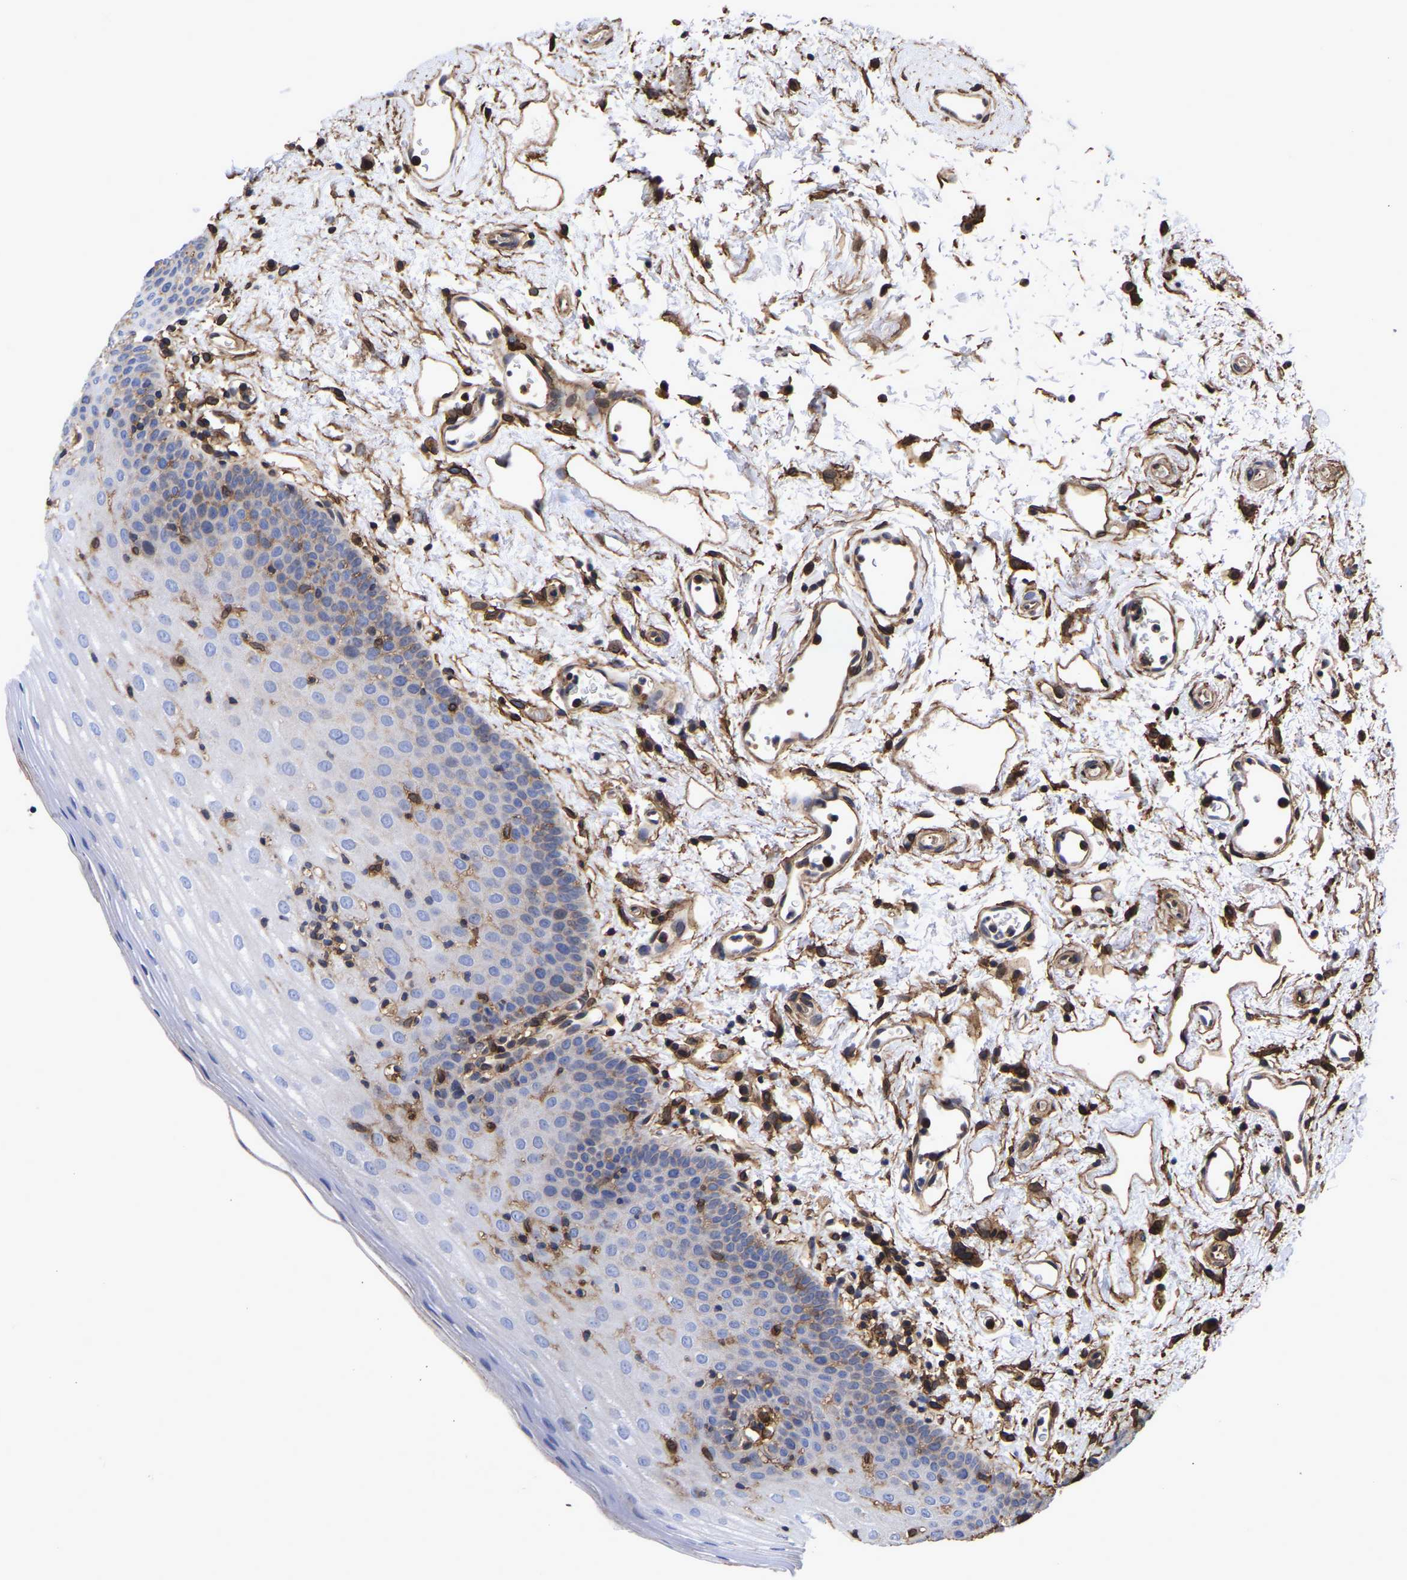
{"staining": {"intensity": "negative", "quantity": "none", "location": "none"}, "tissue": "oral mucosa", "cell_type": "Squamous epithelial cells", "image_type": "normal", "snomed": [{"axis": "morphology", "description": "Normal tissue, NOS"}, {"axis": "topography", "description": "Oral tissue"}], "caption": "DAB (3,3'-diaminobenzidine) immunohistochemical staining of unremarkable human oral mucosa exhibits no significant expression in squamous epithelial cells.", "gene": "LIF", "patient": {"sex": "male", "age": 66}}